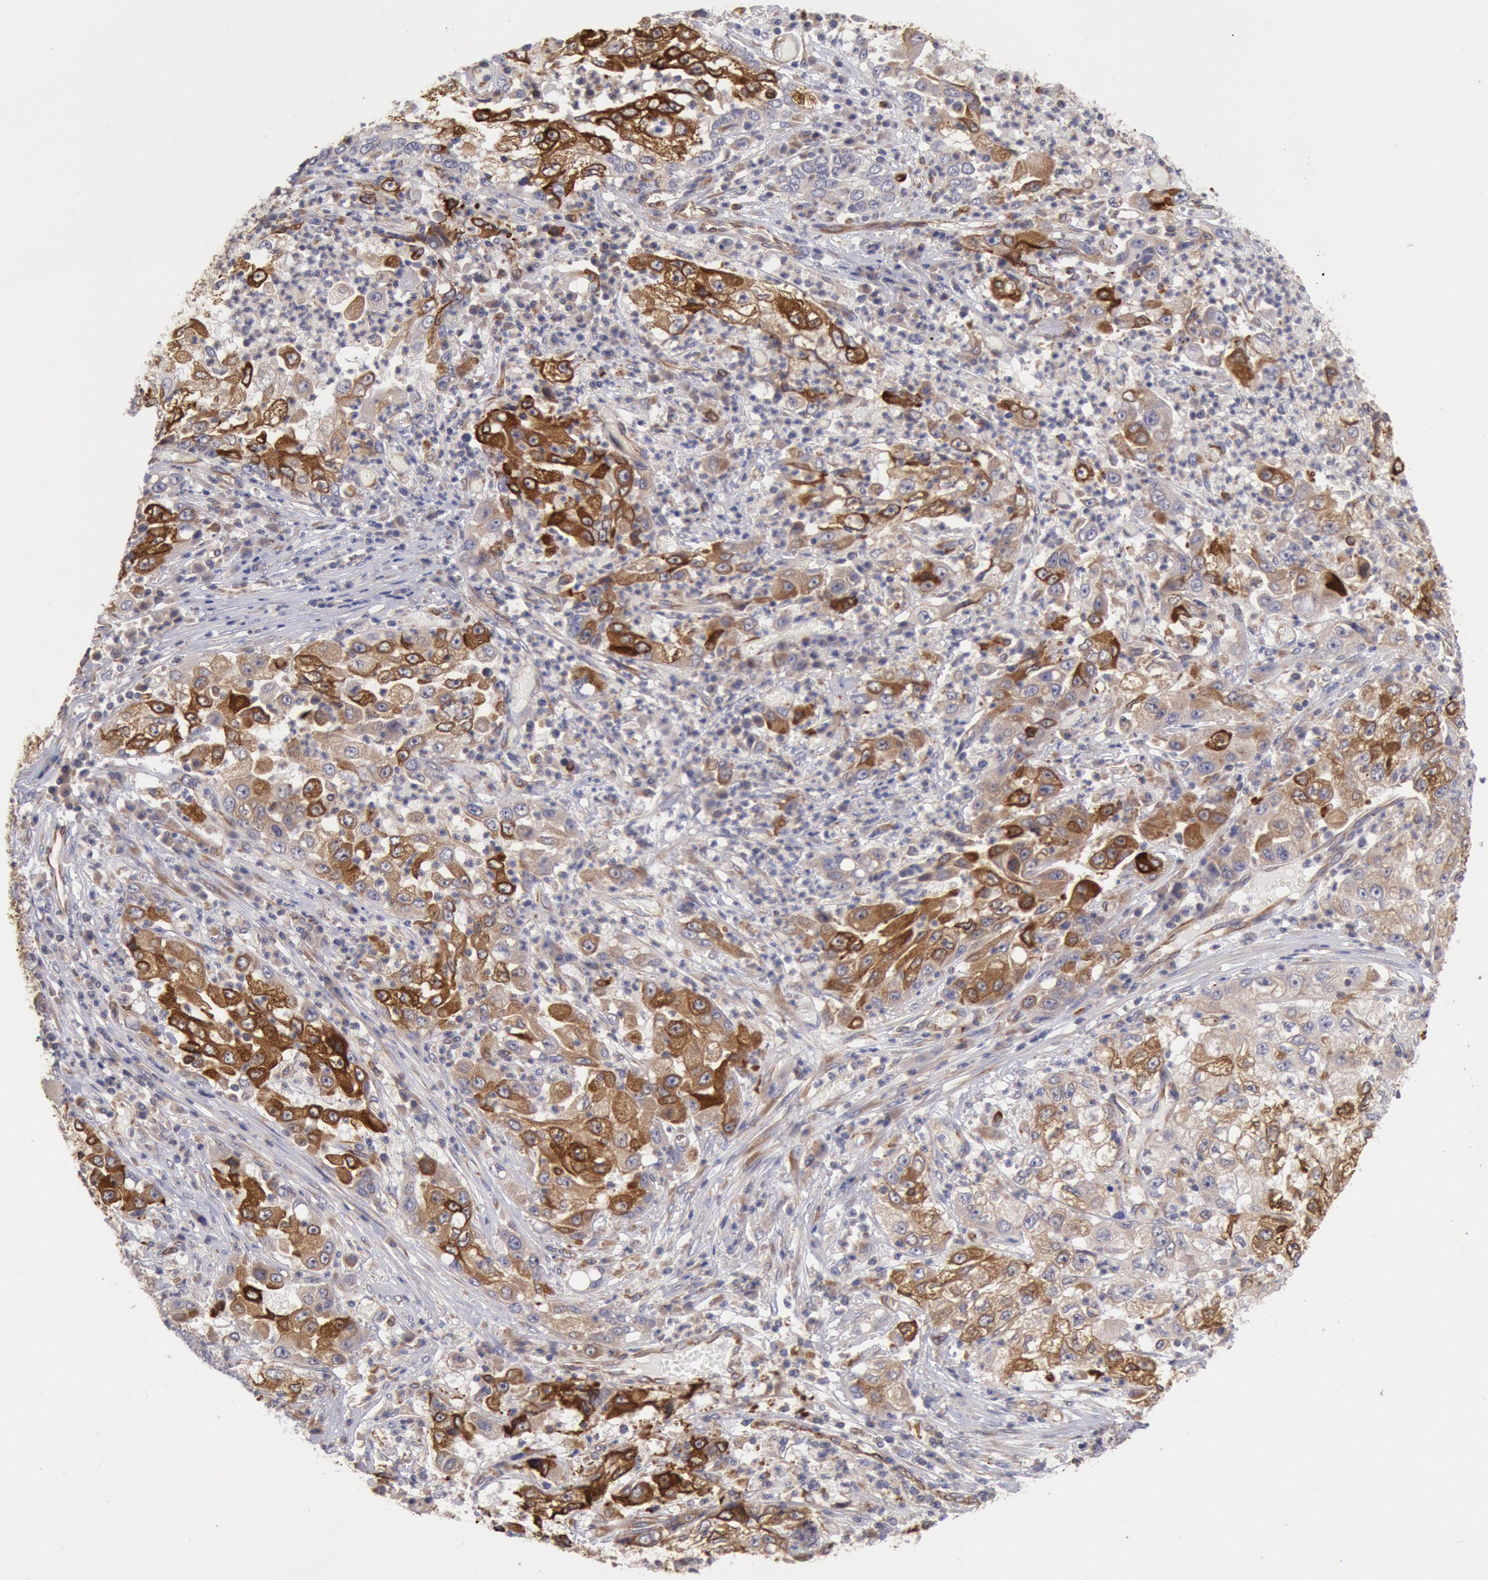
{"staining": {"intensity": "moderate", "quantity": ">75%", "location": "cytoplasmic/membranous"}, "tissue": "cervical cancer", "cell_type": "Tumor cells", "image_type": "cancer", "snomed": [{"axis": "morphology", "description": "Squamous cell carcinoma, NOS"}, {"axis": "topography", "description": "Cervix"}], "caption": "Protein staining of cervical cancer (squamous cell carcinoma) tissue displays moderate cytoplasmic/membranous staining in about >75% of tumor cells. Immunohistochemistry (ihc) stains the protein of interest in brown and the nuclei are stained blue.", "gene": "RNF139", "patient": {"sex": "female", "age": 36}}